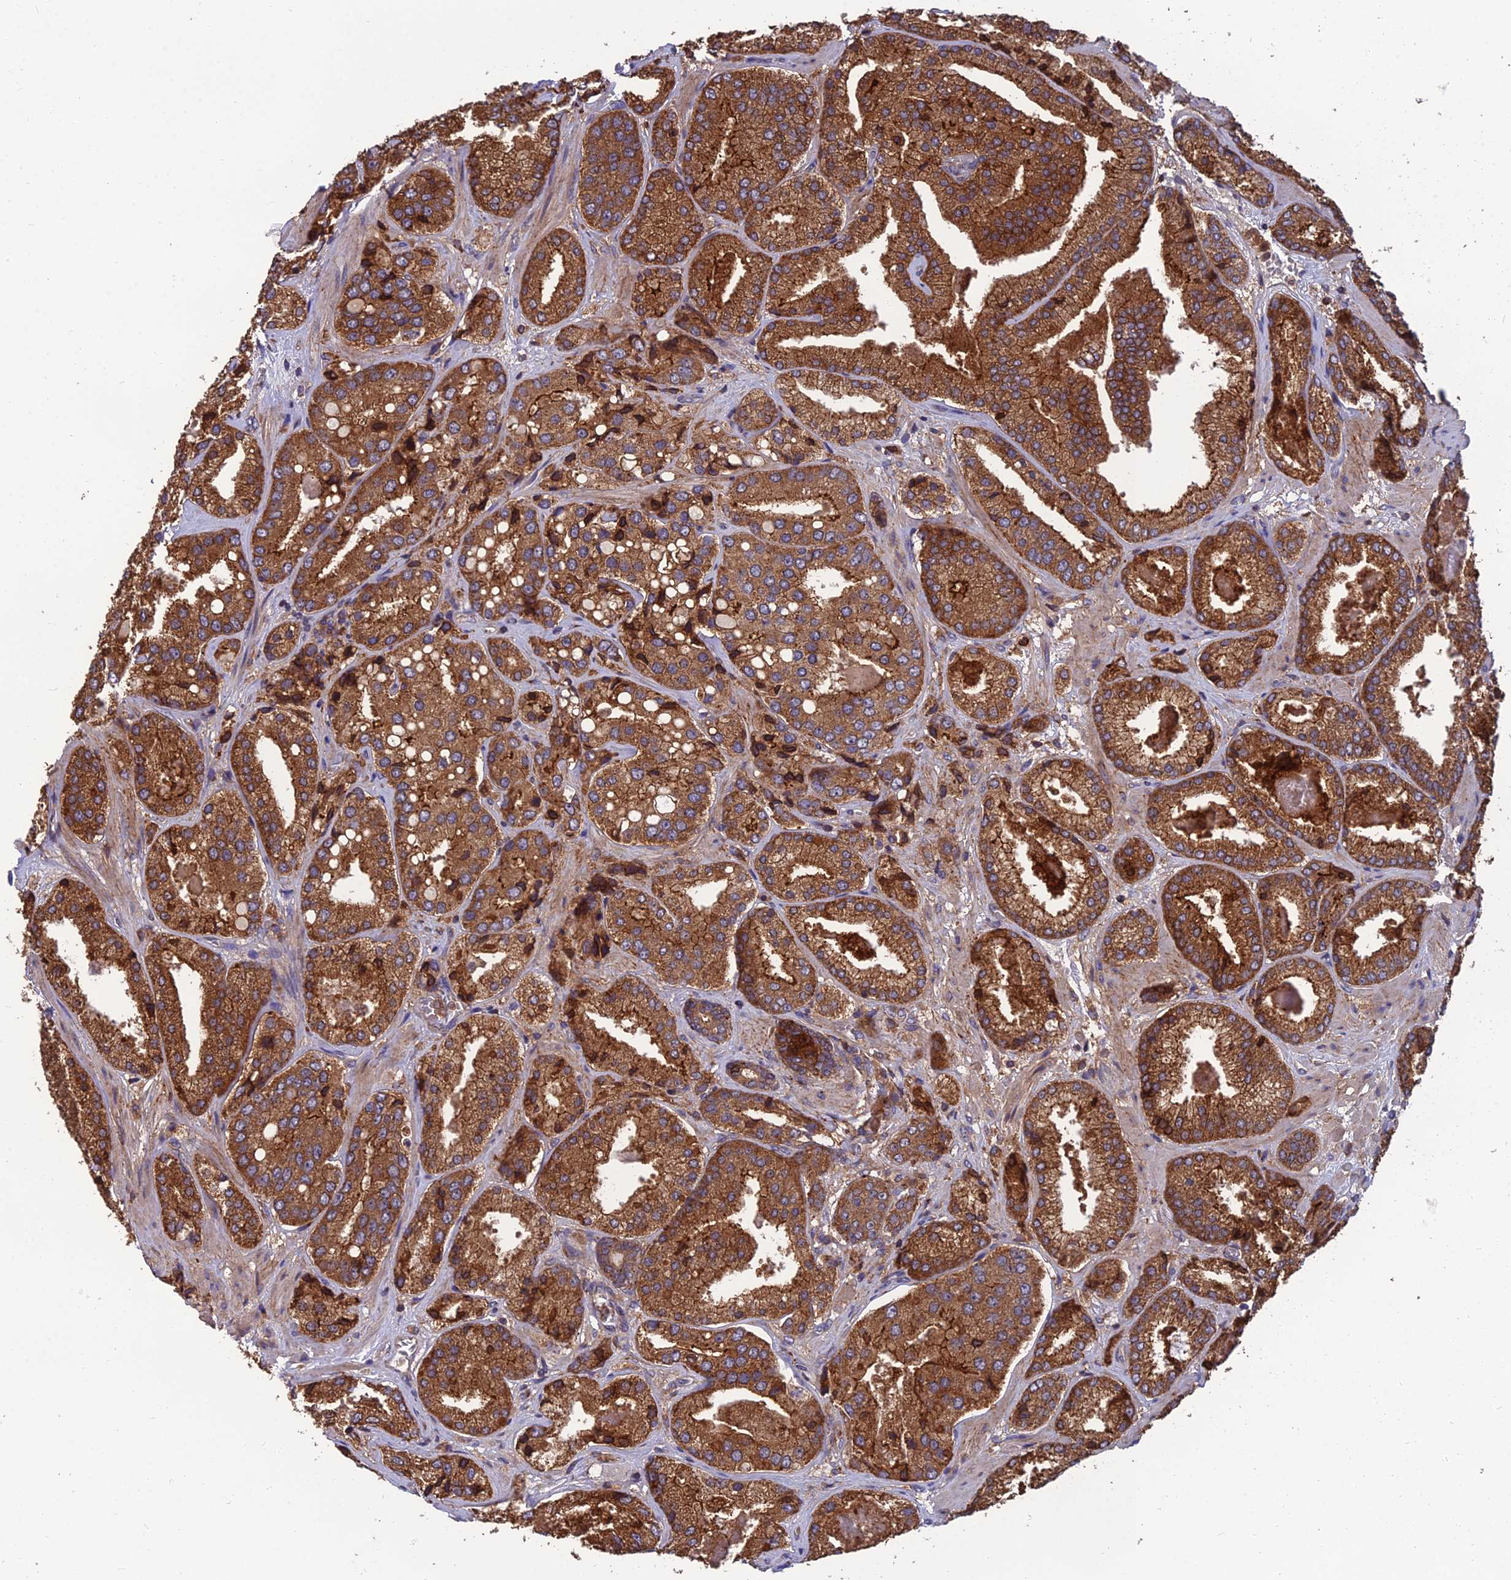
{"staining": {"intensity": "strong", "quantity": ">75%", "location": "cytoplasmic/membranous"}, "tissue": "prostate cancer", "cell_type": "Tumor cells", "image_type": "cancer", "snomed": [{"axis": "morphology", "description": "Adenocarcinoma, High grade"}, {"axis": "topography", "description": "Prostate"}], "caption": "This micrograph reveals immunohistochemistry (IHC) staining of prostate cancer, with high strong cytoplasmic/membranous expression in about >75% of tumor cells.", "gene": "UMAD1", "patient": {"sex": "male", "age": 63}}